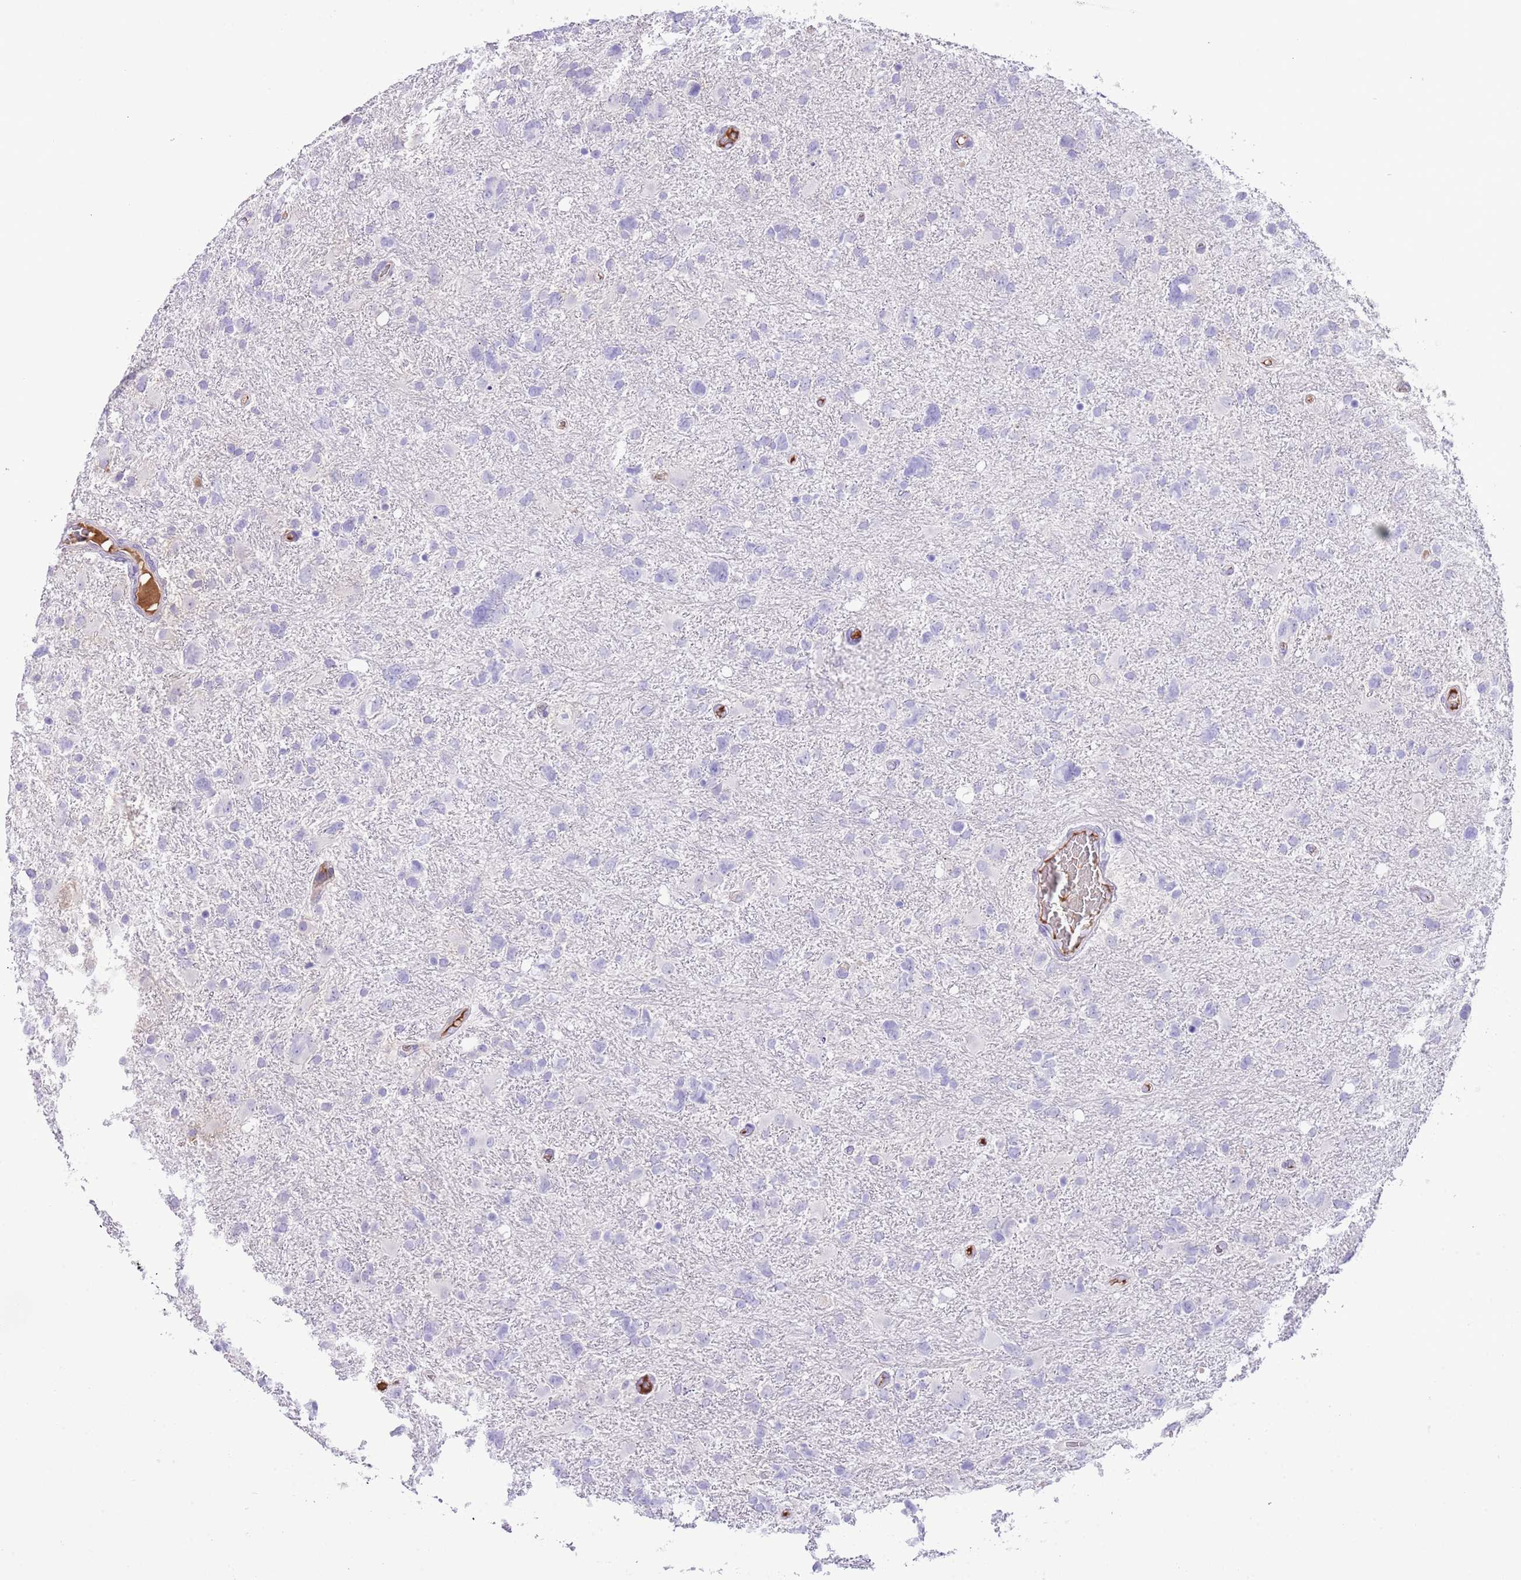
{"staining": {"intensity": "negative", "quantity": "none", "location": "none"}, "tissue": "glioma", "cell_type": "Tumor cells", "image_type": "cancer", "snomed": [{"axis": "morphology", "description": "Glioma, malignant, High grade"}, {"axis": "topography", "description": "Brain"}], "caption": "Immunohistochemistry photomicrograph of human glioma stained for a protein (brown), which shows no expression in tumor cells.", "gene": "IGF1", "patient": {"sex": "male", "age": 61}}